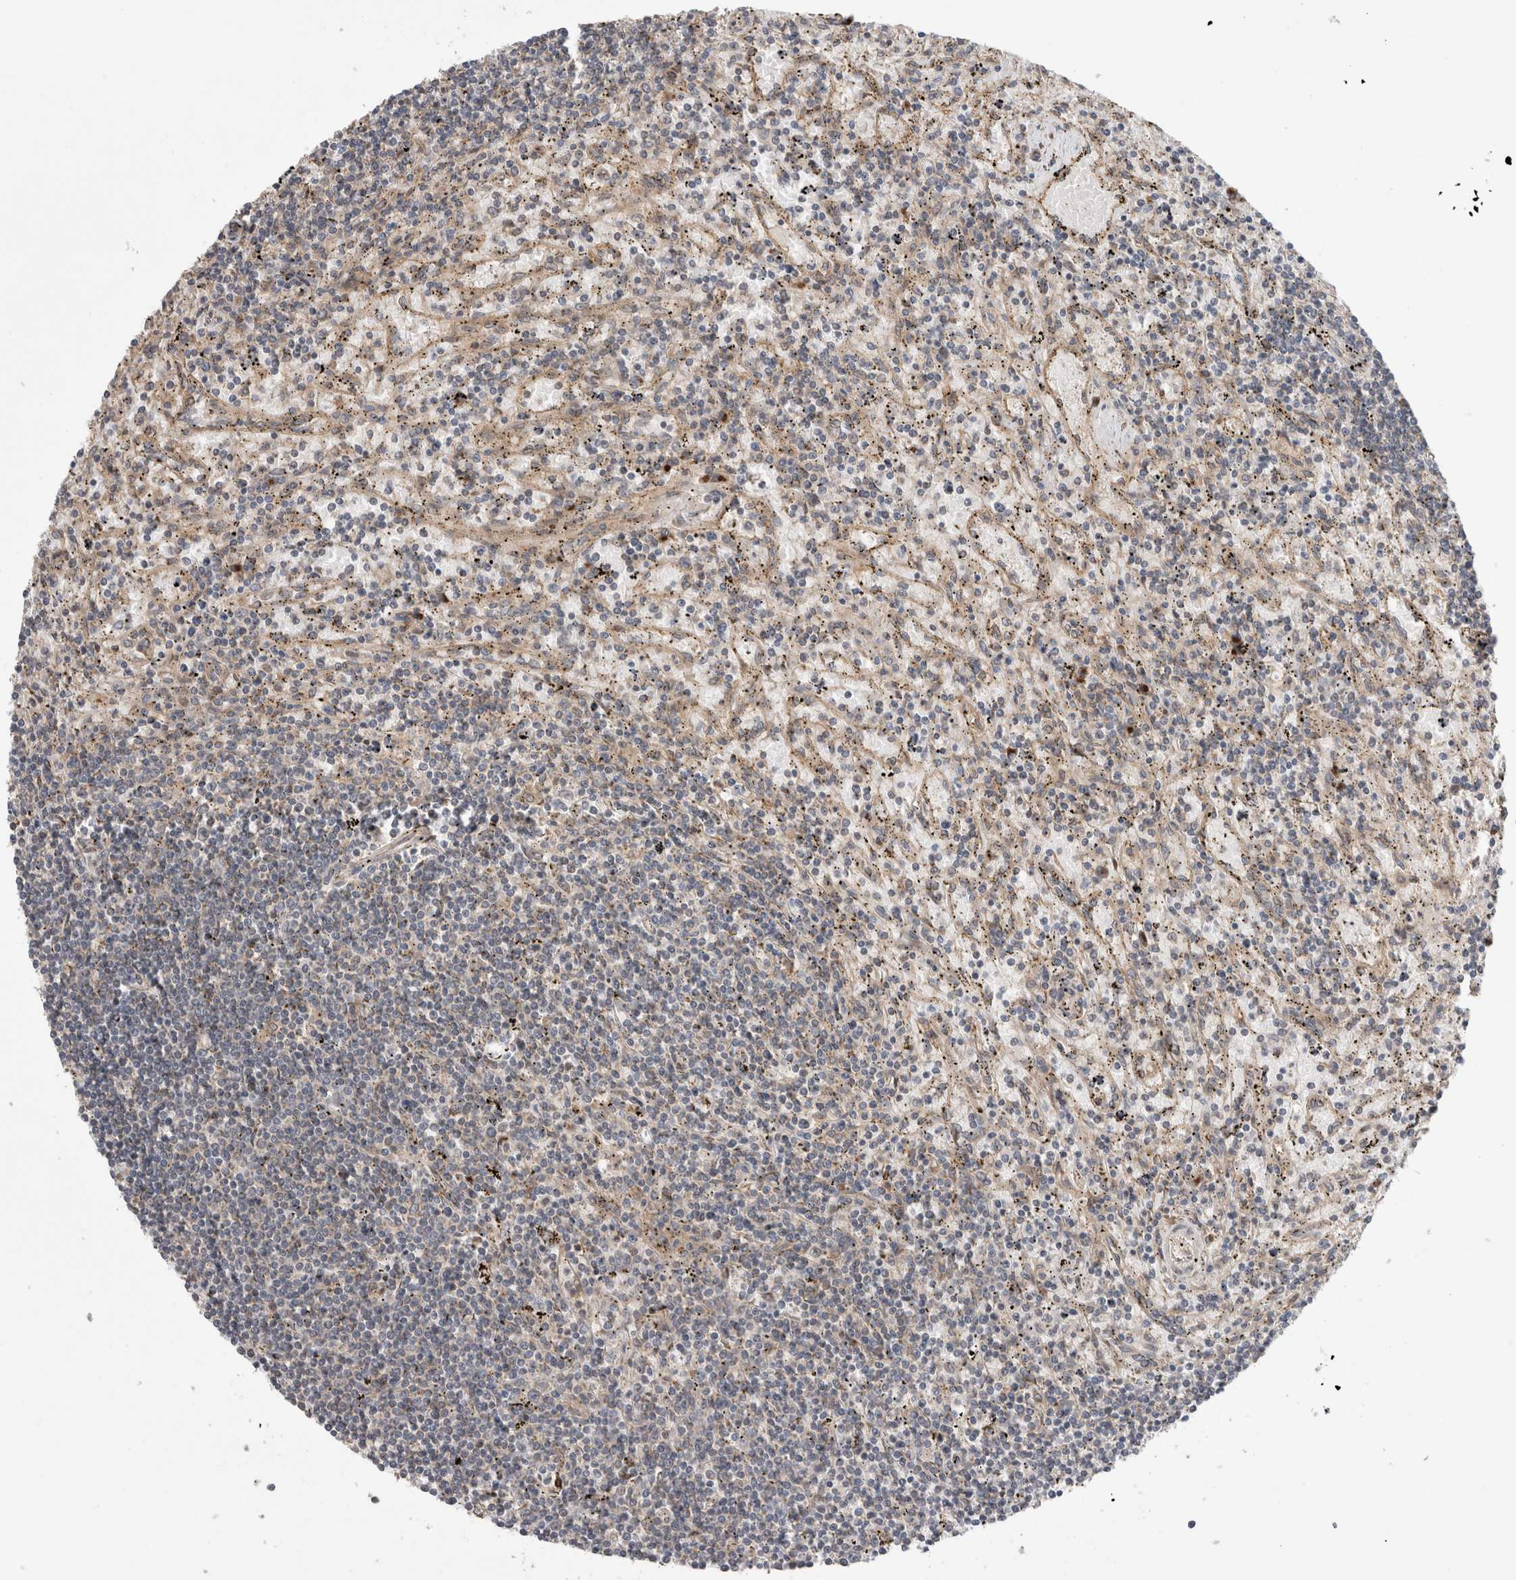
{"staining": {"intensity": "weak", "quantity": "<25%", "location": "cytoplasmic/membranous"}, "tissue": "lymphoma", "cell_type": "Tumor cells", "image_type": "cancer", "snomed": [{"axis": "morphology", "description": "Malignant lymphoma, non-Hodgkin's type, Low grade"}, {"axis": "topography", "description": "Spleen"}], "caption": "Tumor cells show no significant expression in lymphoma.", "gene": "TRIM5", "patient": {"sex": "male", "age": 76}}